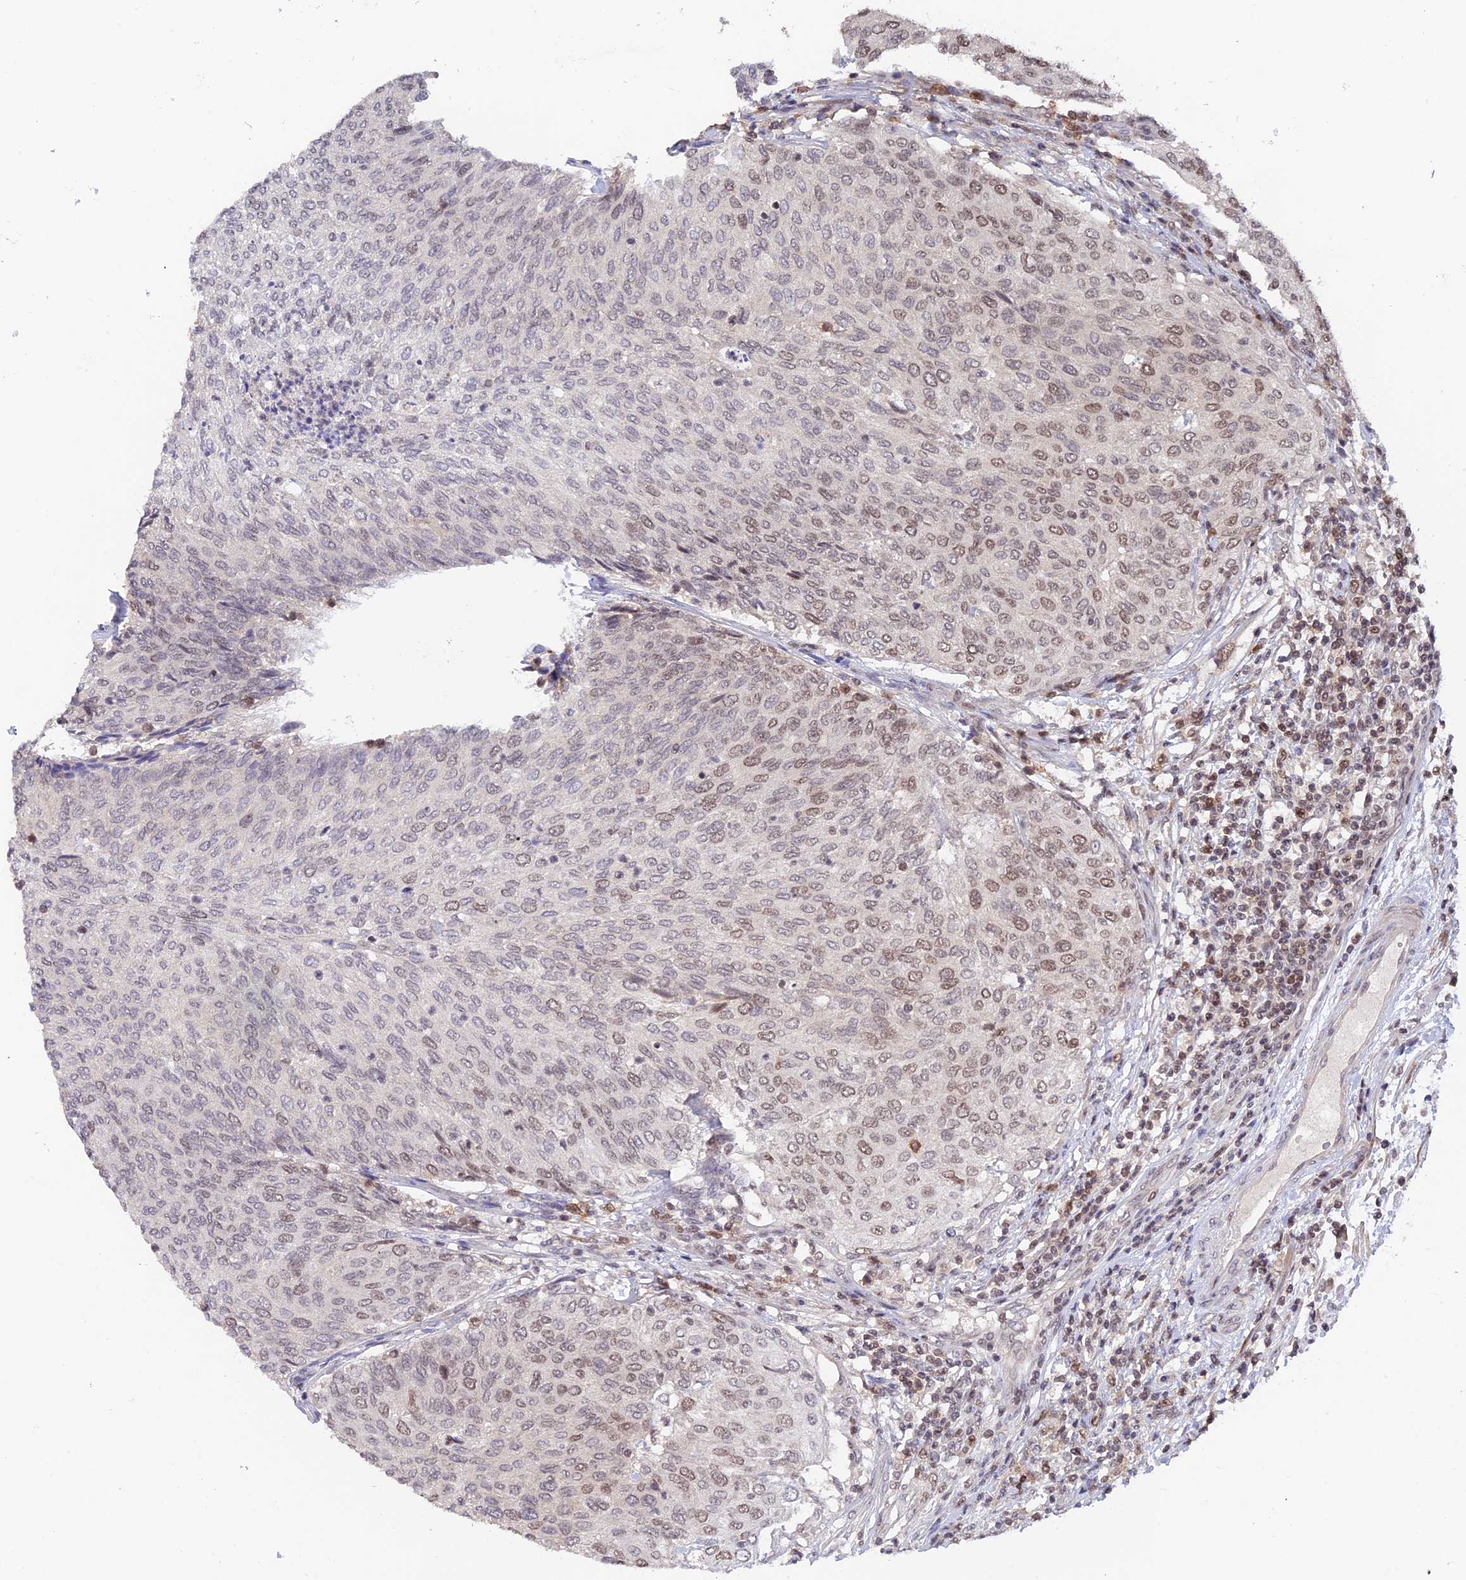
{"staining": {"intensity": "weak", "quantity": "25%-75%", "location": "nuclear"}, "tissue": "urothelial cancer", "cell_type": "Tumor cells", "image_type": "cancer", "snomed": [{"axis": "morphology", "description": "Urothelial carcinoma, Low grade"}, {"axis": "topography", "description": "Urinary bladder"}], "caption": "Urothelial carcinoma (low-grade) stained with DAB IHC demonstrates low levels of weak nuclear expression in approximately 25%-75% of tumor cells.", "gene": "RFC5", "patient": {"sex": "female", "age": 79}}